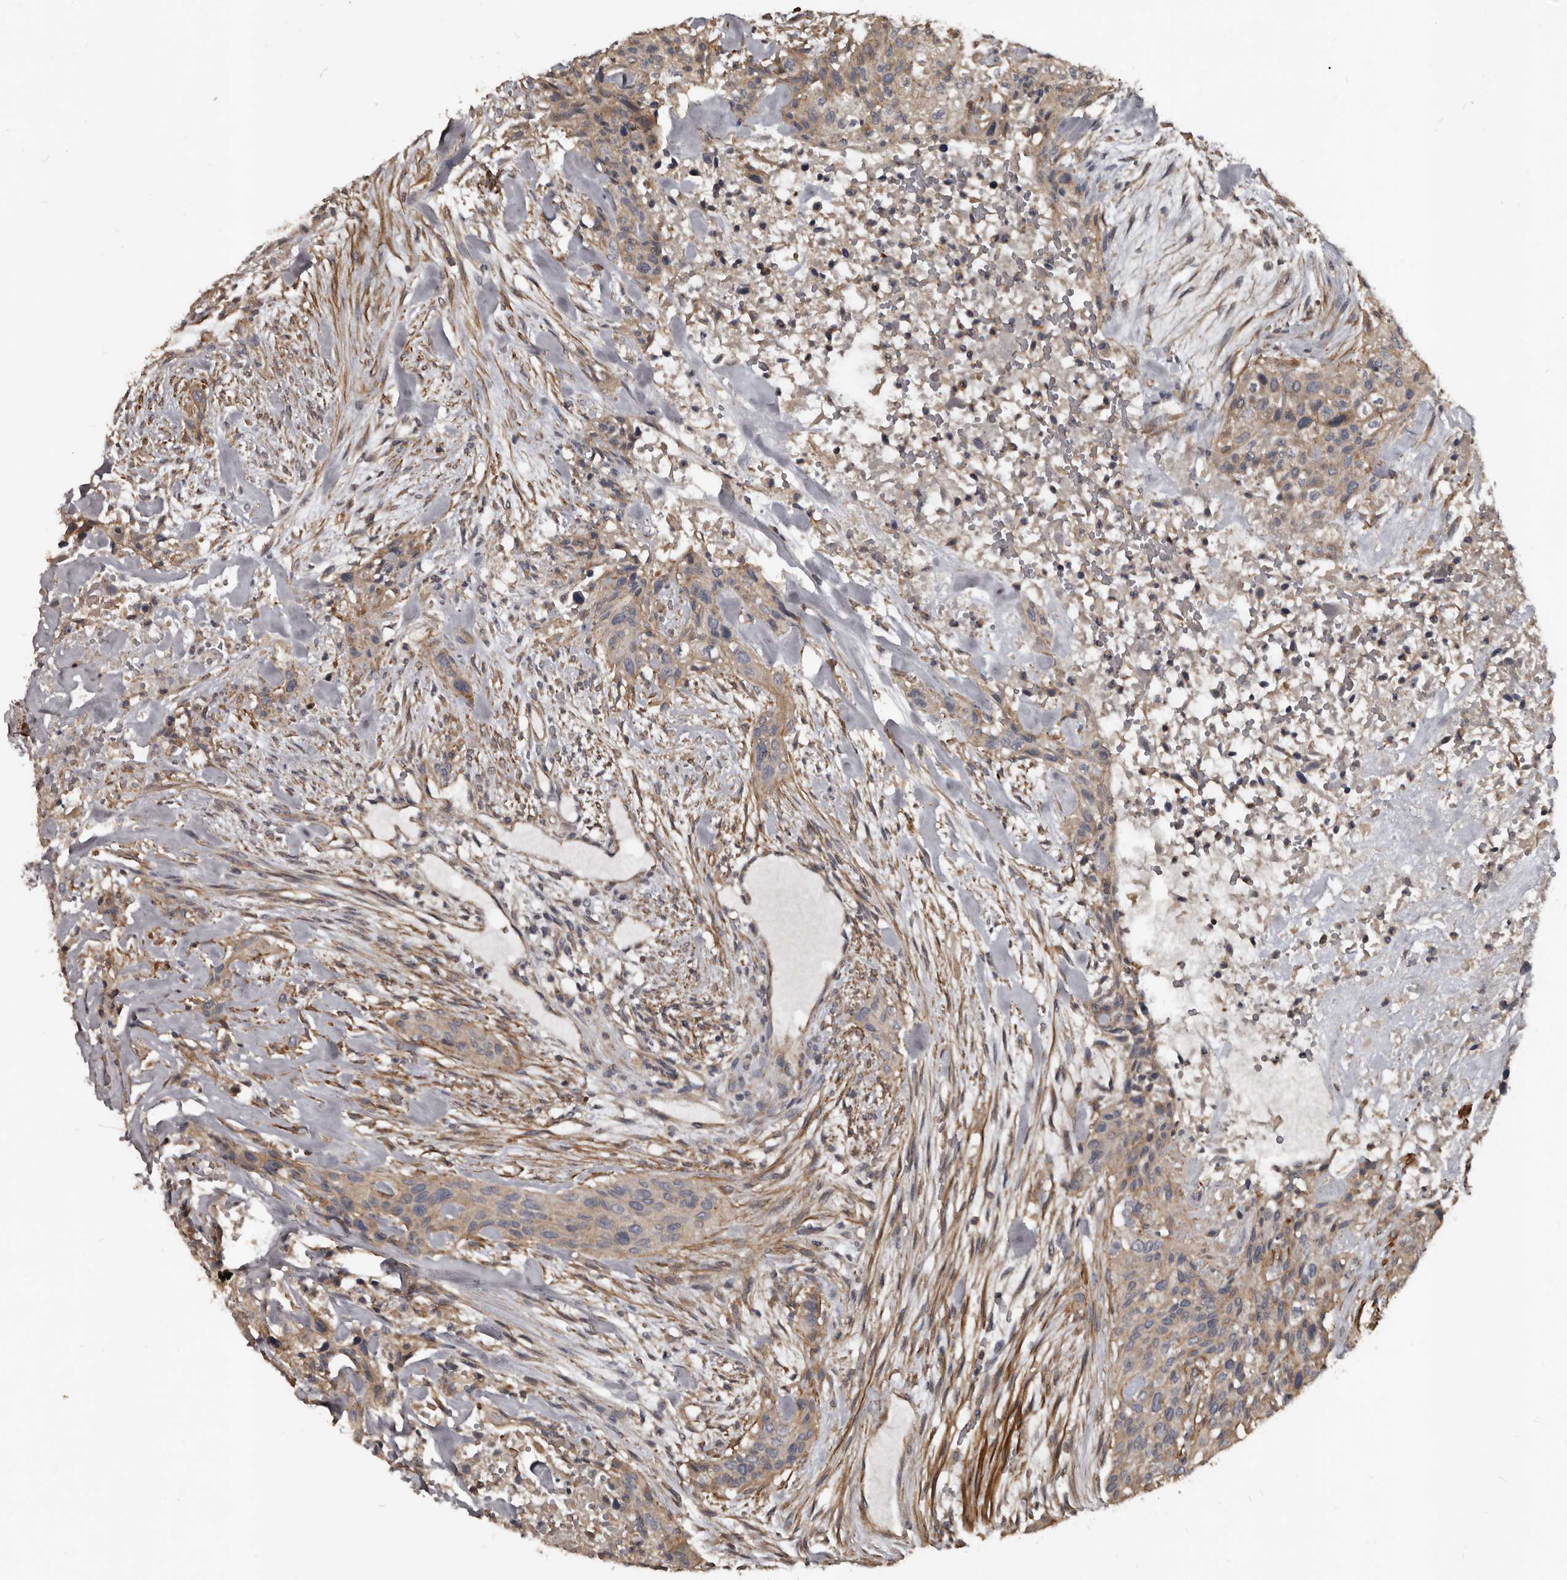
{"staining": {"intensity": "weak", "quantity": ">75%", "location": "cytoplasmic/membranous"}, "tissue": "urothelial cancer", "cell_type": "Tumor cells", "image_type": "cancer", "snomed": [{"axis": "morphology", "description": "Urothelial carcinoma, High grade"}, {"axis": "topography", "description": "Urinary bladder"}], "caption": "High-grade urothelial carcinoma tissue shows weak cytoplasmic/membranous positivity in approximately >75% of tumor cells", "gene": "GREB1", "patient": {"sex": "male", "age": 35}}